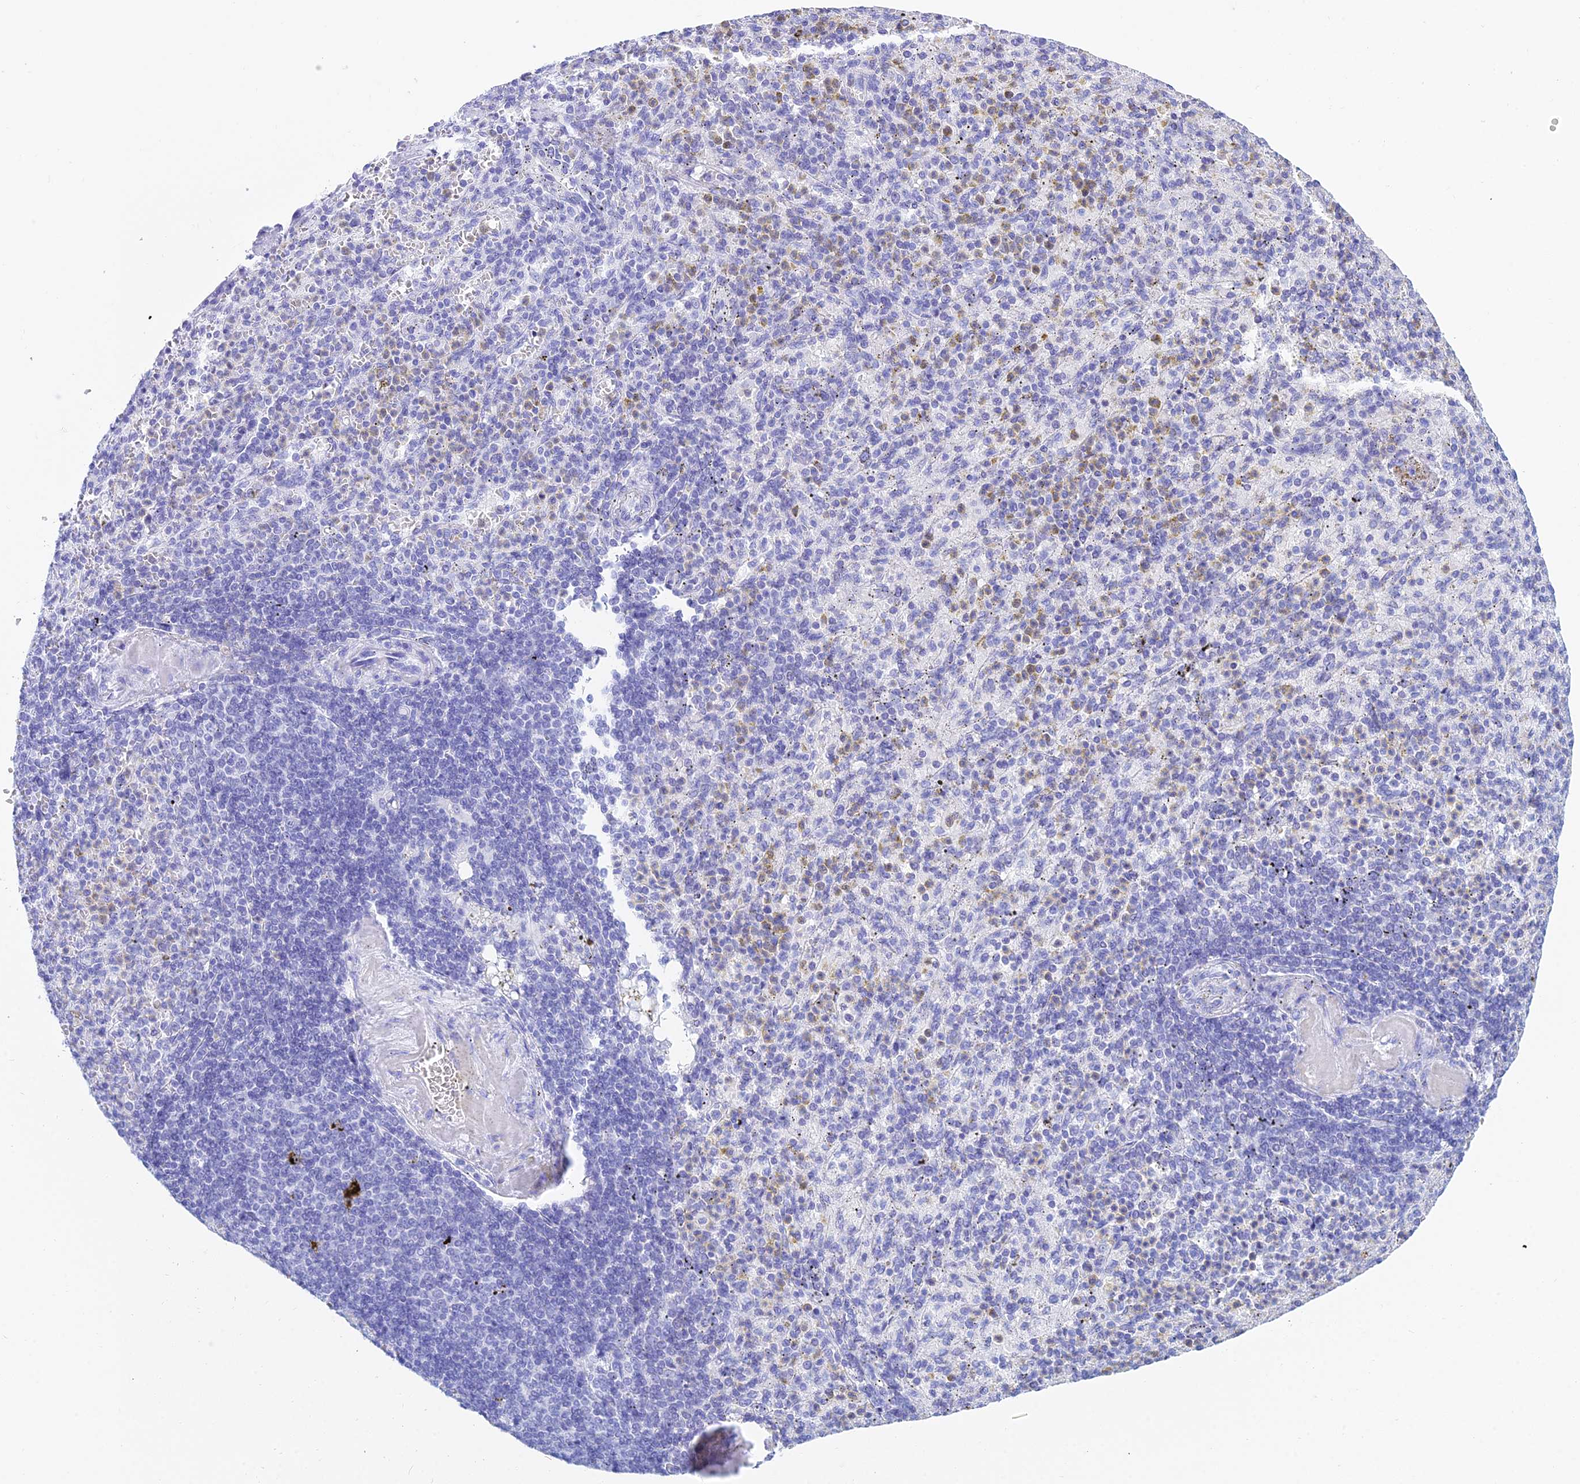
{"staining": {"intensity": "negative", "quantity": "none", "location": "none"}, "tissue": "spleen", "cell_type": "Cells in red pulp", "image_type": "normal", "snomed": [{"axis": "morphology", "description": "Normal tissue, NOS"}, {"axis": "topography", "description": "Spleen"}], "caption": "IHC image of normal human spleen stained for a protein (brown), which reveals no expression in cells in red pulp.", "gene": "PATE4", "patient": {"sex": "female", "age": 74}}